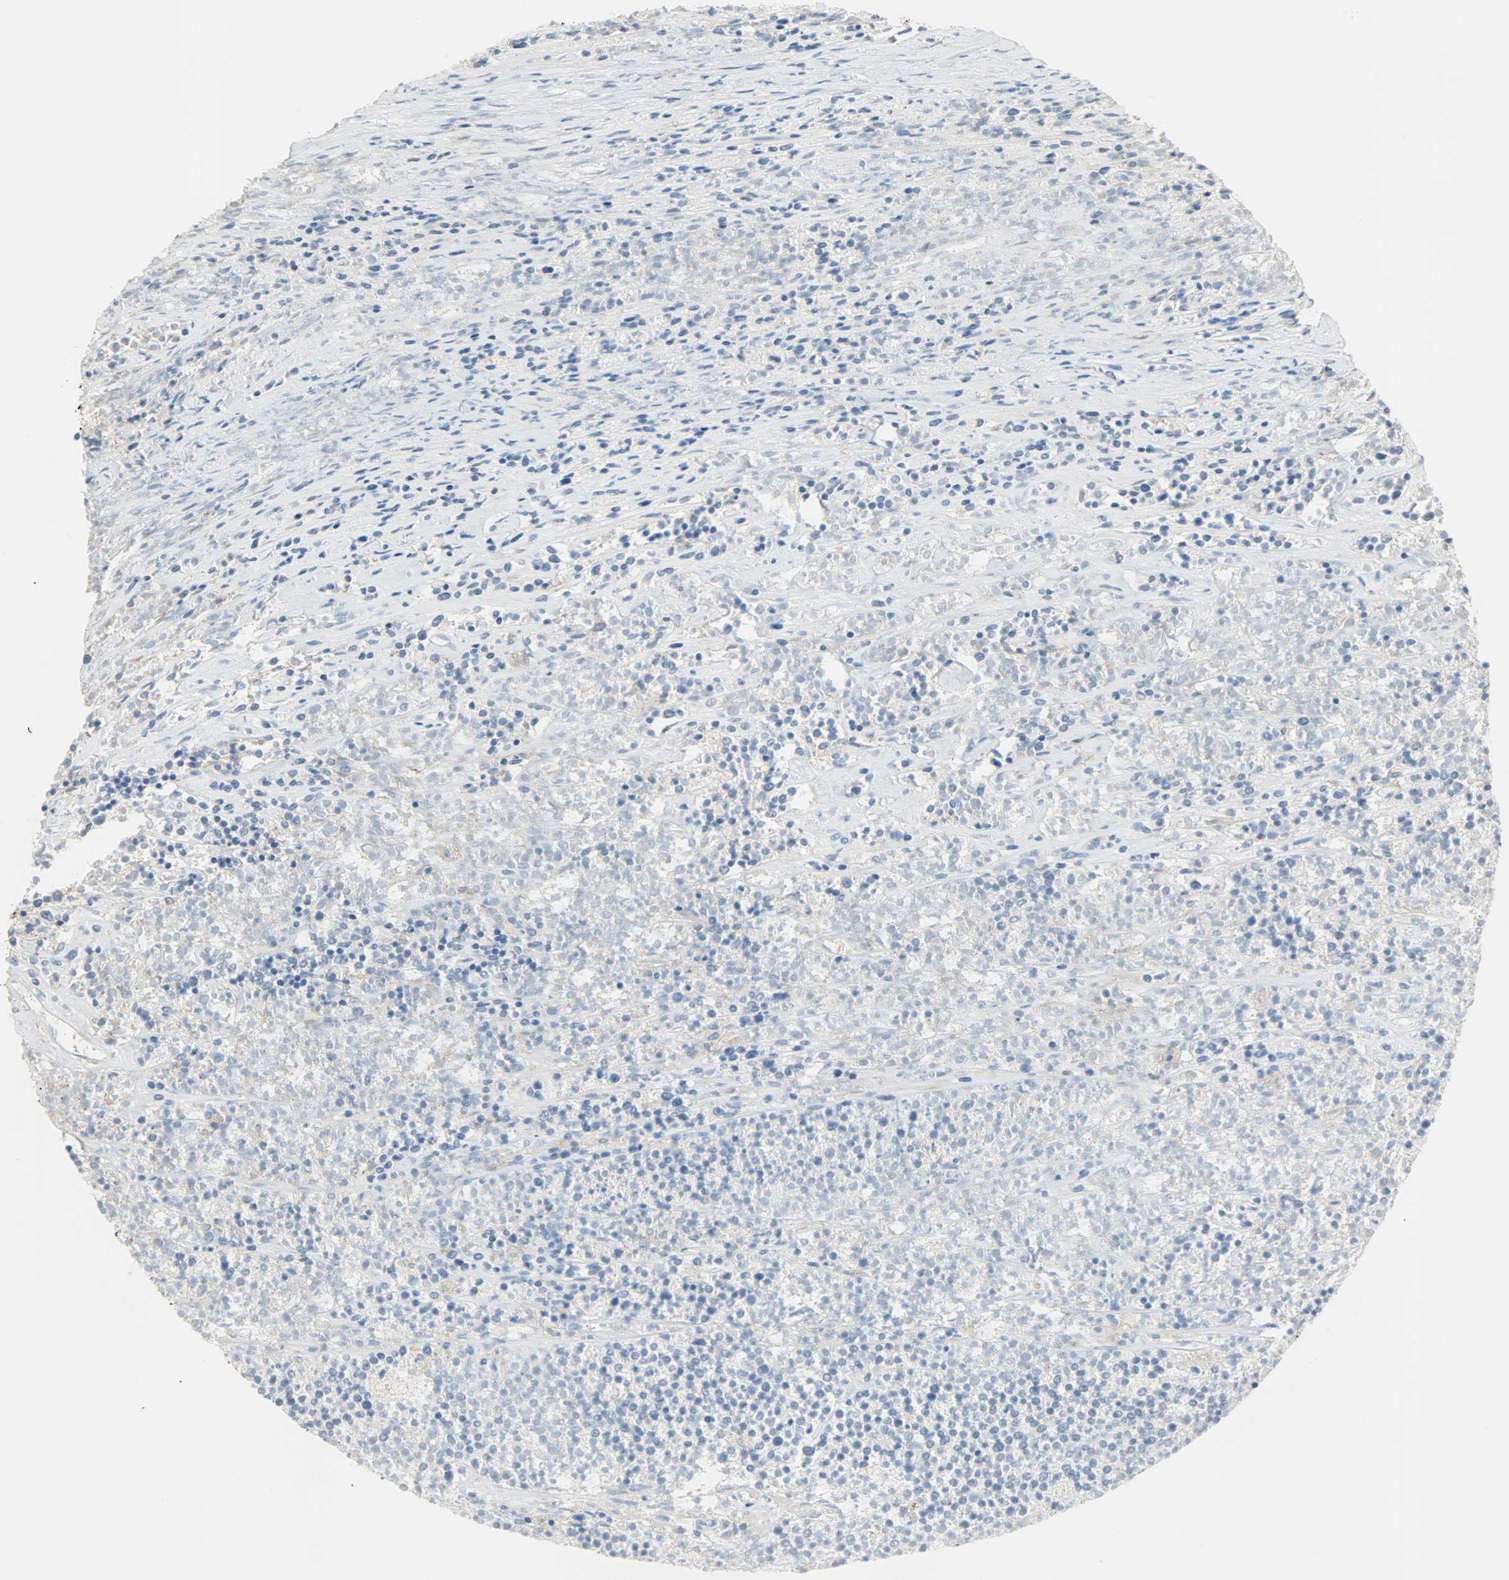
{"staining": {"intensity": "negative", "quantity": "none", "location": "none"}, "tissue": "lymphoma", "cell_type": "Tumor cells", "image_type": "cancer", "snomed": [{"axis": "morphology", "description": "Malignant lymphoma, non-Hodgkin's type, High grade"}, {"axis": "topography", "description": "Lymph node"}], "caption": "High power microscopy image of an IHC micrograph of lymphoma, revealing no significant staining in tumor cells.", "gene": "SKAP2", "patient": {"sex": "female", "age": 73}}